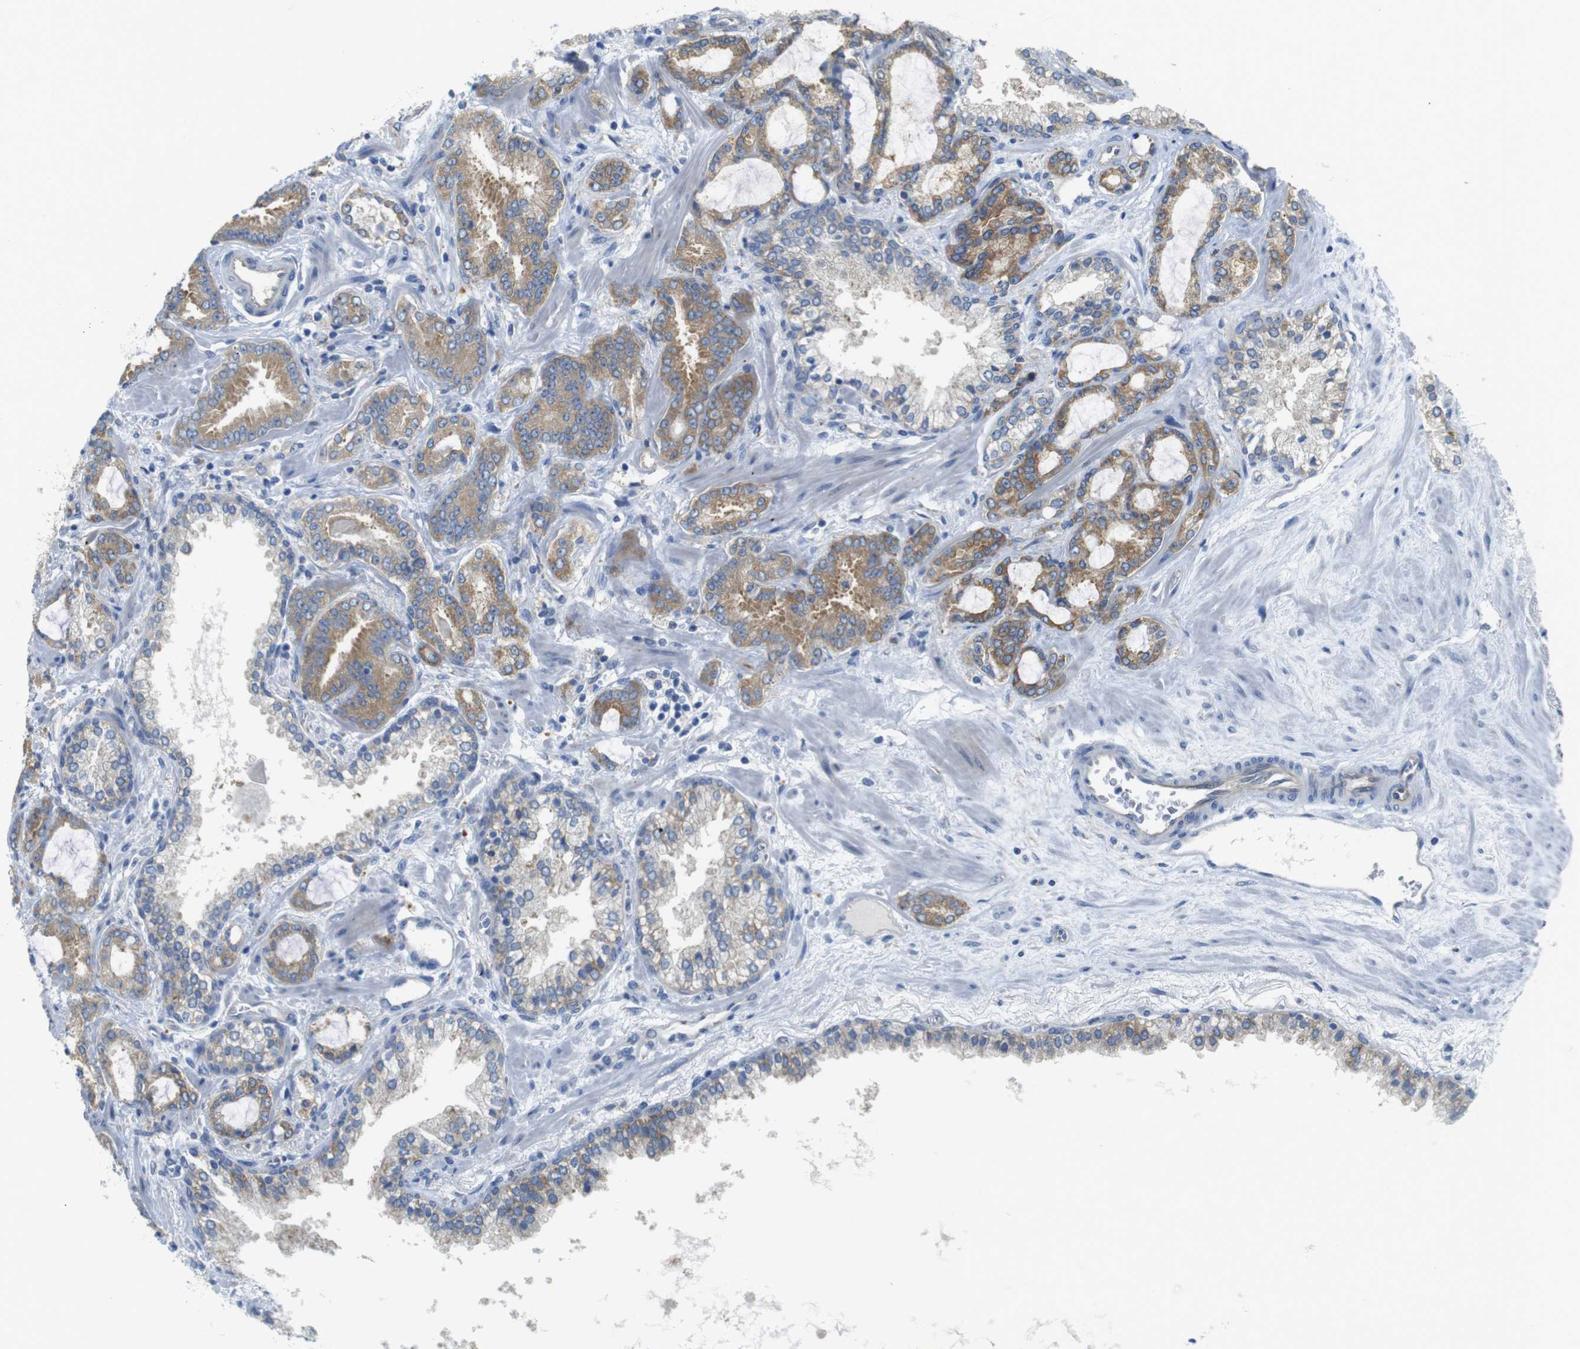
{"staining": {"intensity": "moderate", "quantity": ">75%", "location": "cytoplasmic/membranous"}, "tissue": "prostate cancer", "cell_type": "Tumor cells", "image_type": "cancer", "snomed": [{"axis": "morphology", "description": "Adenocarcinoma, Low grade"}, {"axis": "topography", "description": "Prostate"}], "caption": "There is medium levels of moderate cytoplasmic/membranous staining in tumor cells of prostate cancer (adenocarcinoma (low-grade)), as demonstrated by immunohistochemical staining (brown color).", "gene": "TMEM234", "patient": {"sex": "male", "age": 60}}